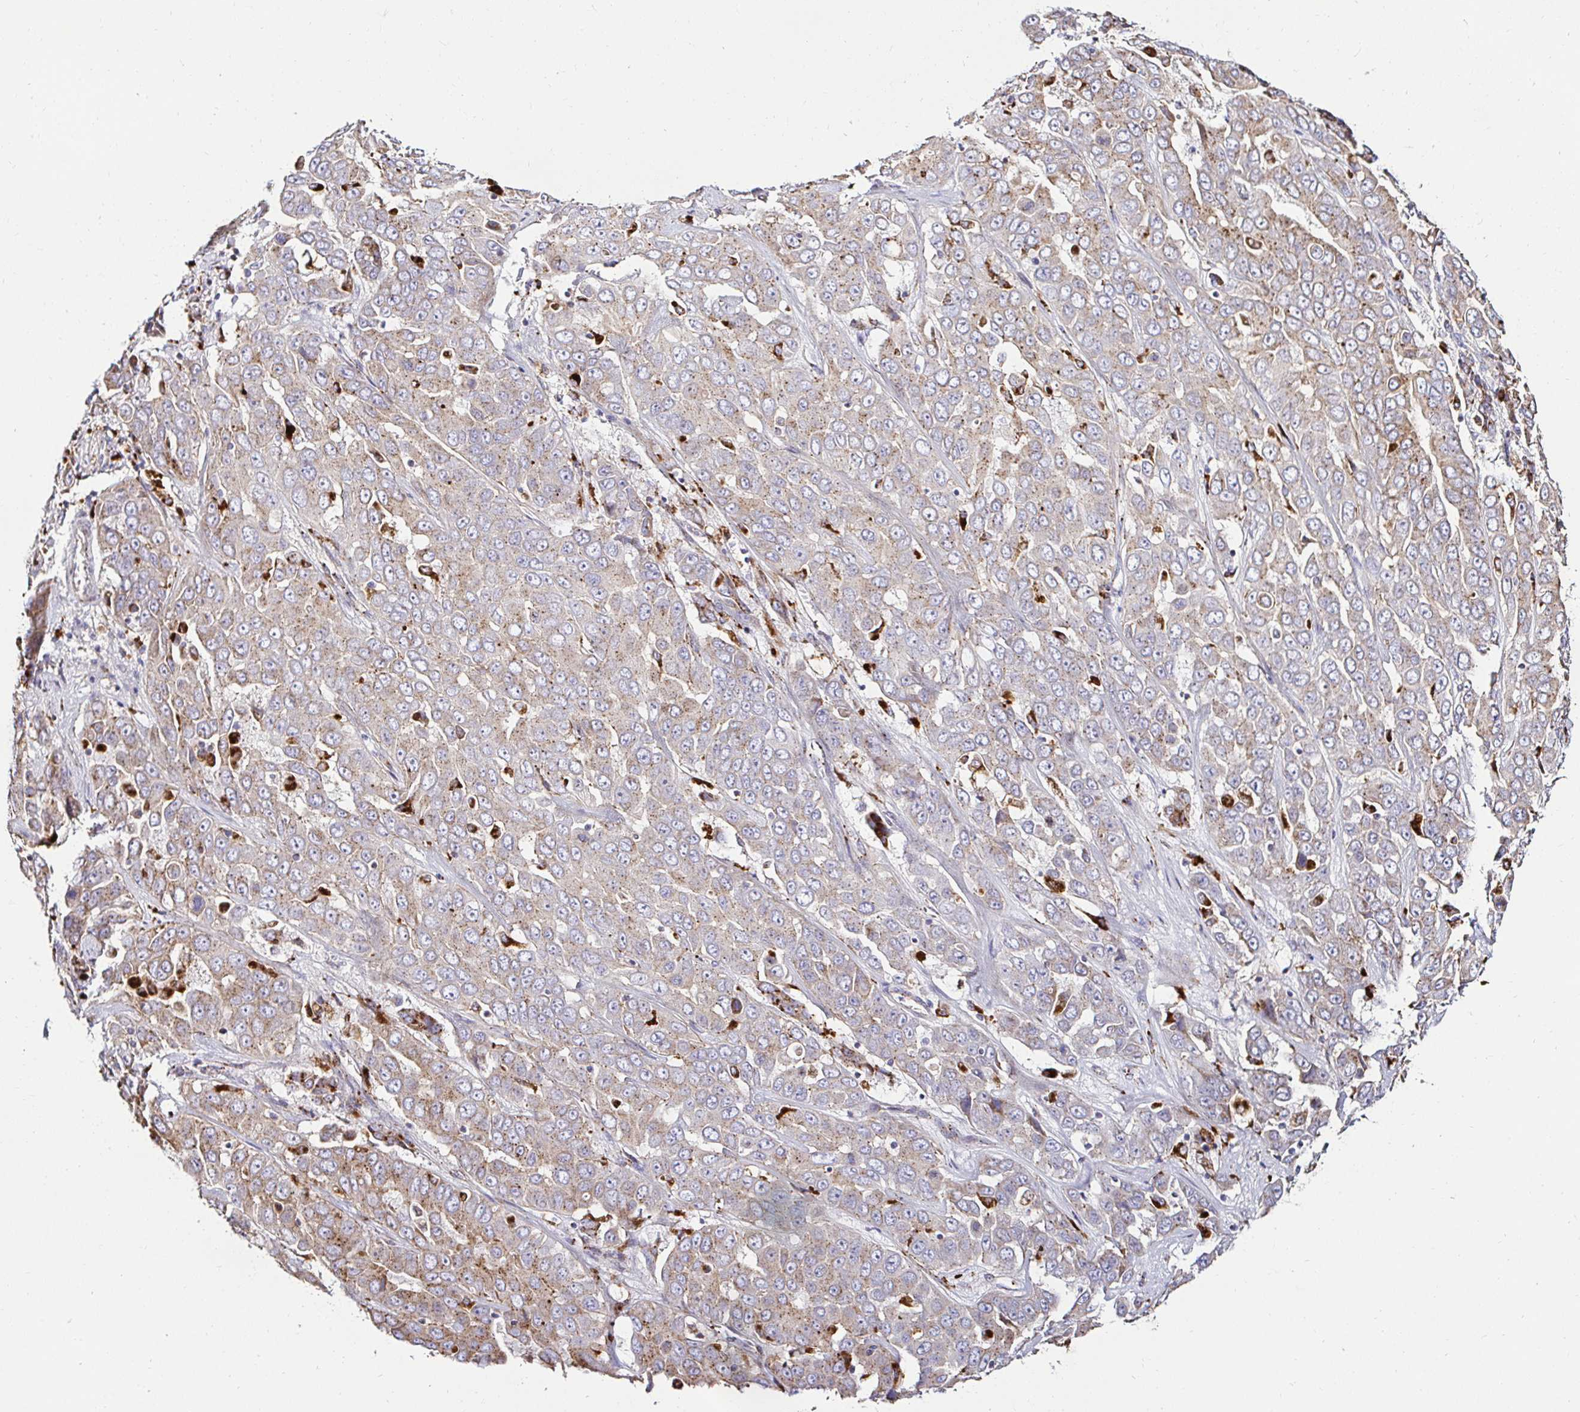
{"staining": {"intensity": "weak", "quantity": ">75%", "location": "cytoplasmic/membranous"}, "tissue": "liver cancer", "cell_type": "Tumor cells", "image_type": "cancer", "snomed": [{"axis": "morphology", "description": "Cholangiocarcinoma"}, {"axis": "topography", "description": "Liver"}], "caption": "Liver cancer tissue displays weak cytoplasmic/membranous positivity in about >75% of tumor cells", "gene": "GALNS", "patient": {"sex": "female", "age": 52}}